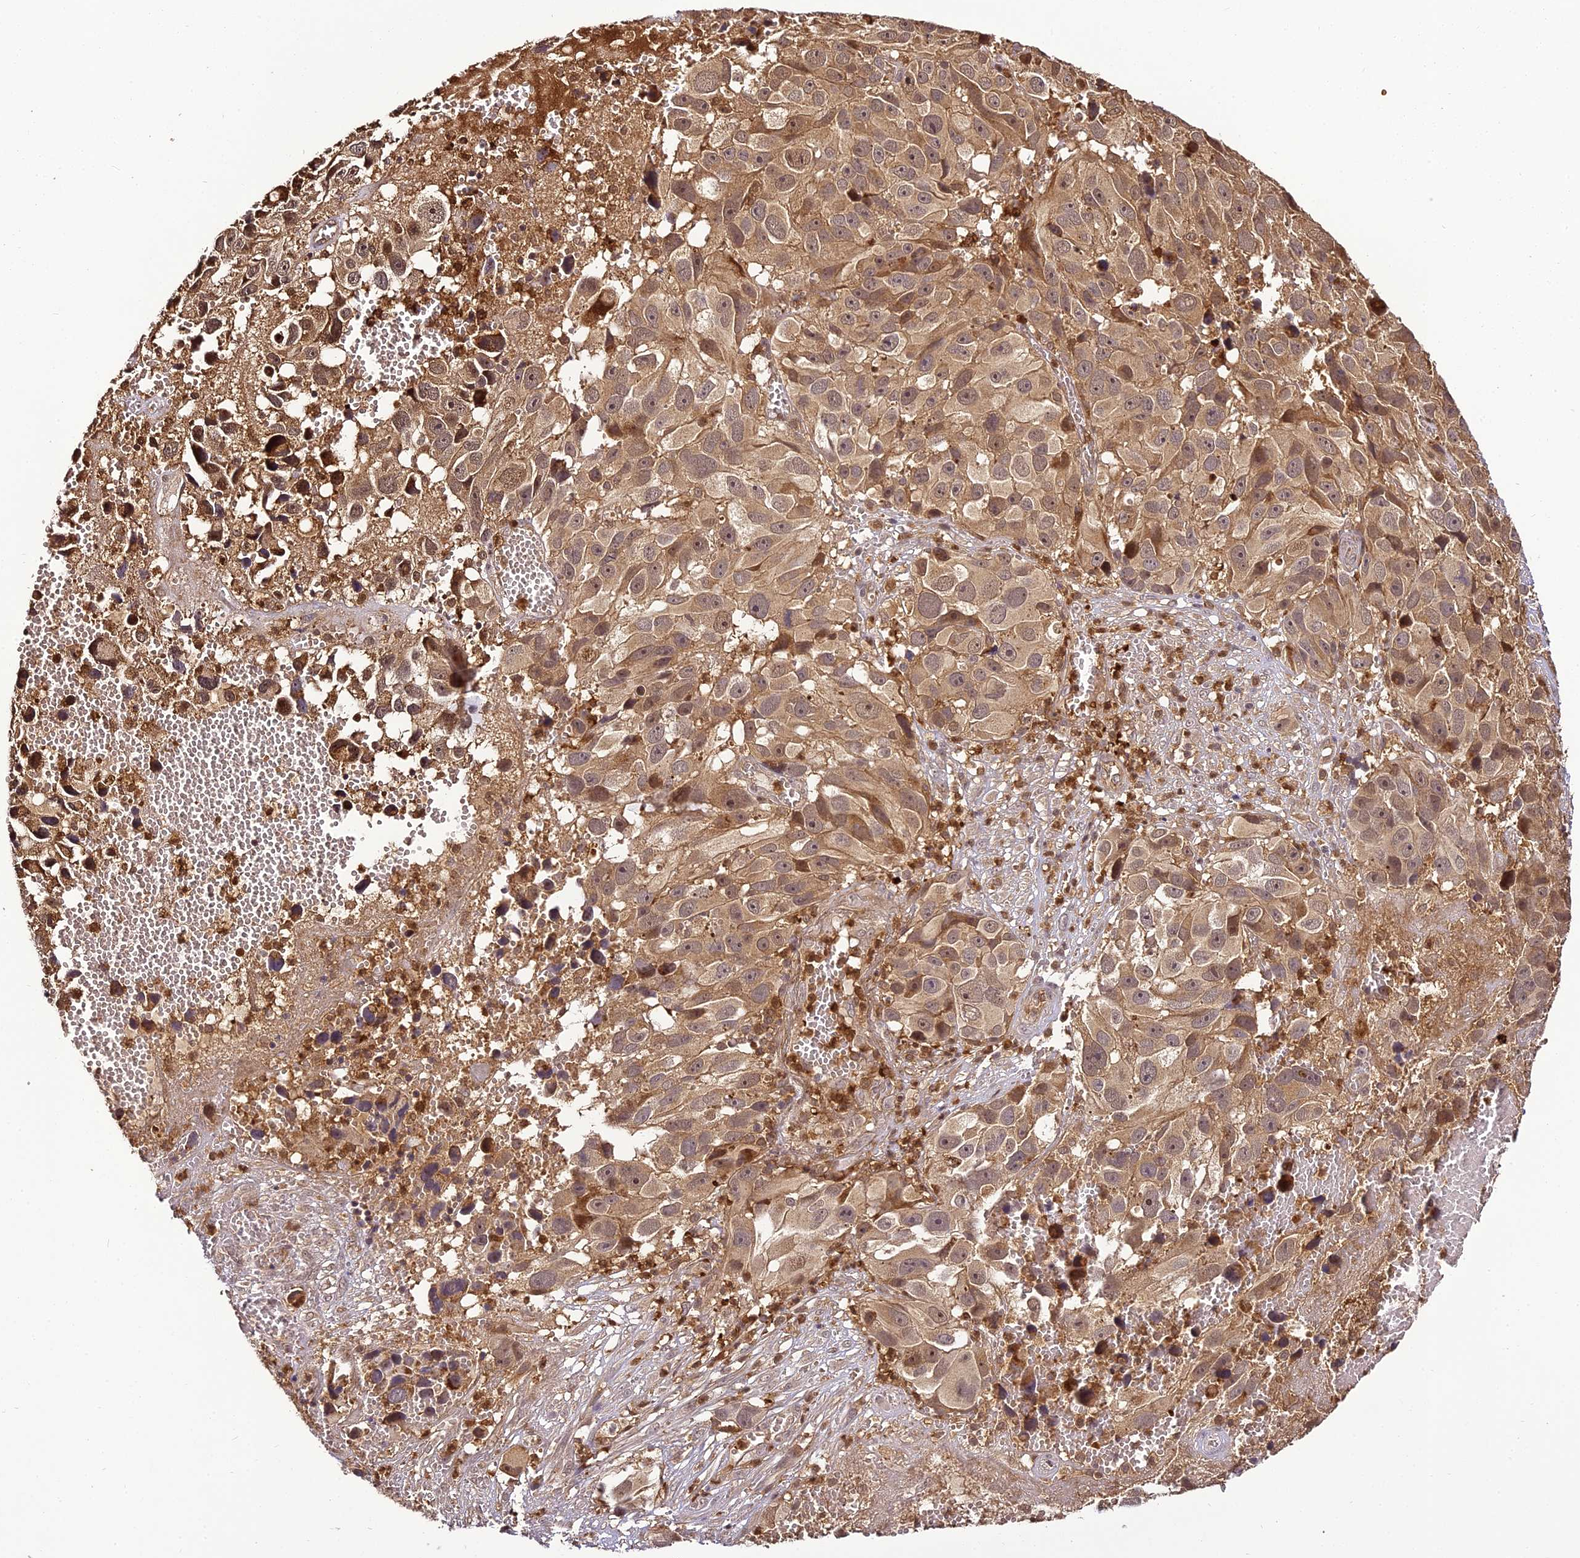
{"staining": {"intensity": "moderate", "quantity": ">75%", "location": "cytoplasmic/membranous"}, "tissue": "melanoma", "cell_type": "Tumor cells", "image_type": "cancer", "snomed": [{"axis": "morphology", "description": "Malignant melanoma, NOS"}, {"axis": "topography", "description": "Skin"}], "caption": "This is an image of IHC staining of malignant melanoma, which shows moderate staining in the cytoplasmic/membranous of tumor cells.", "gene": "BCDIN3D", "patient": {"sex": "male", "age": 84}}